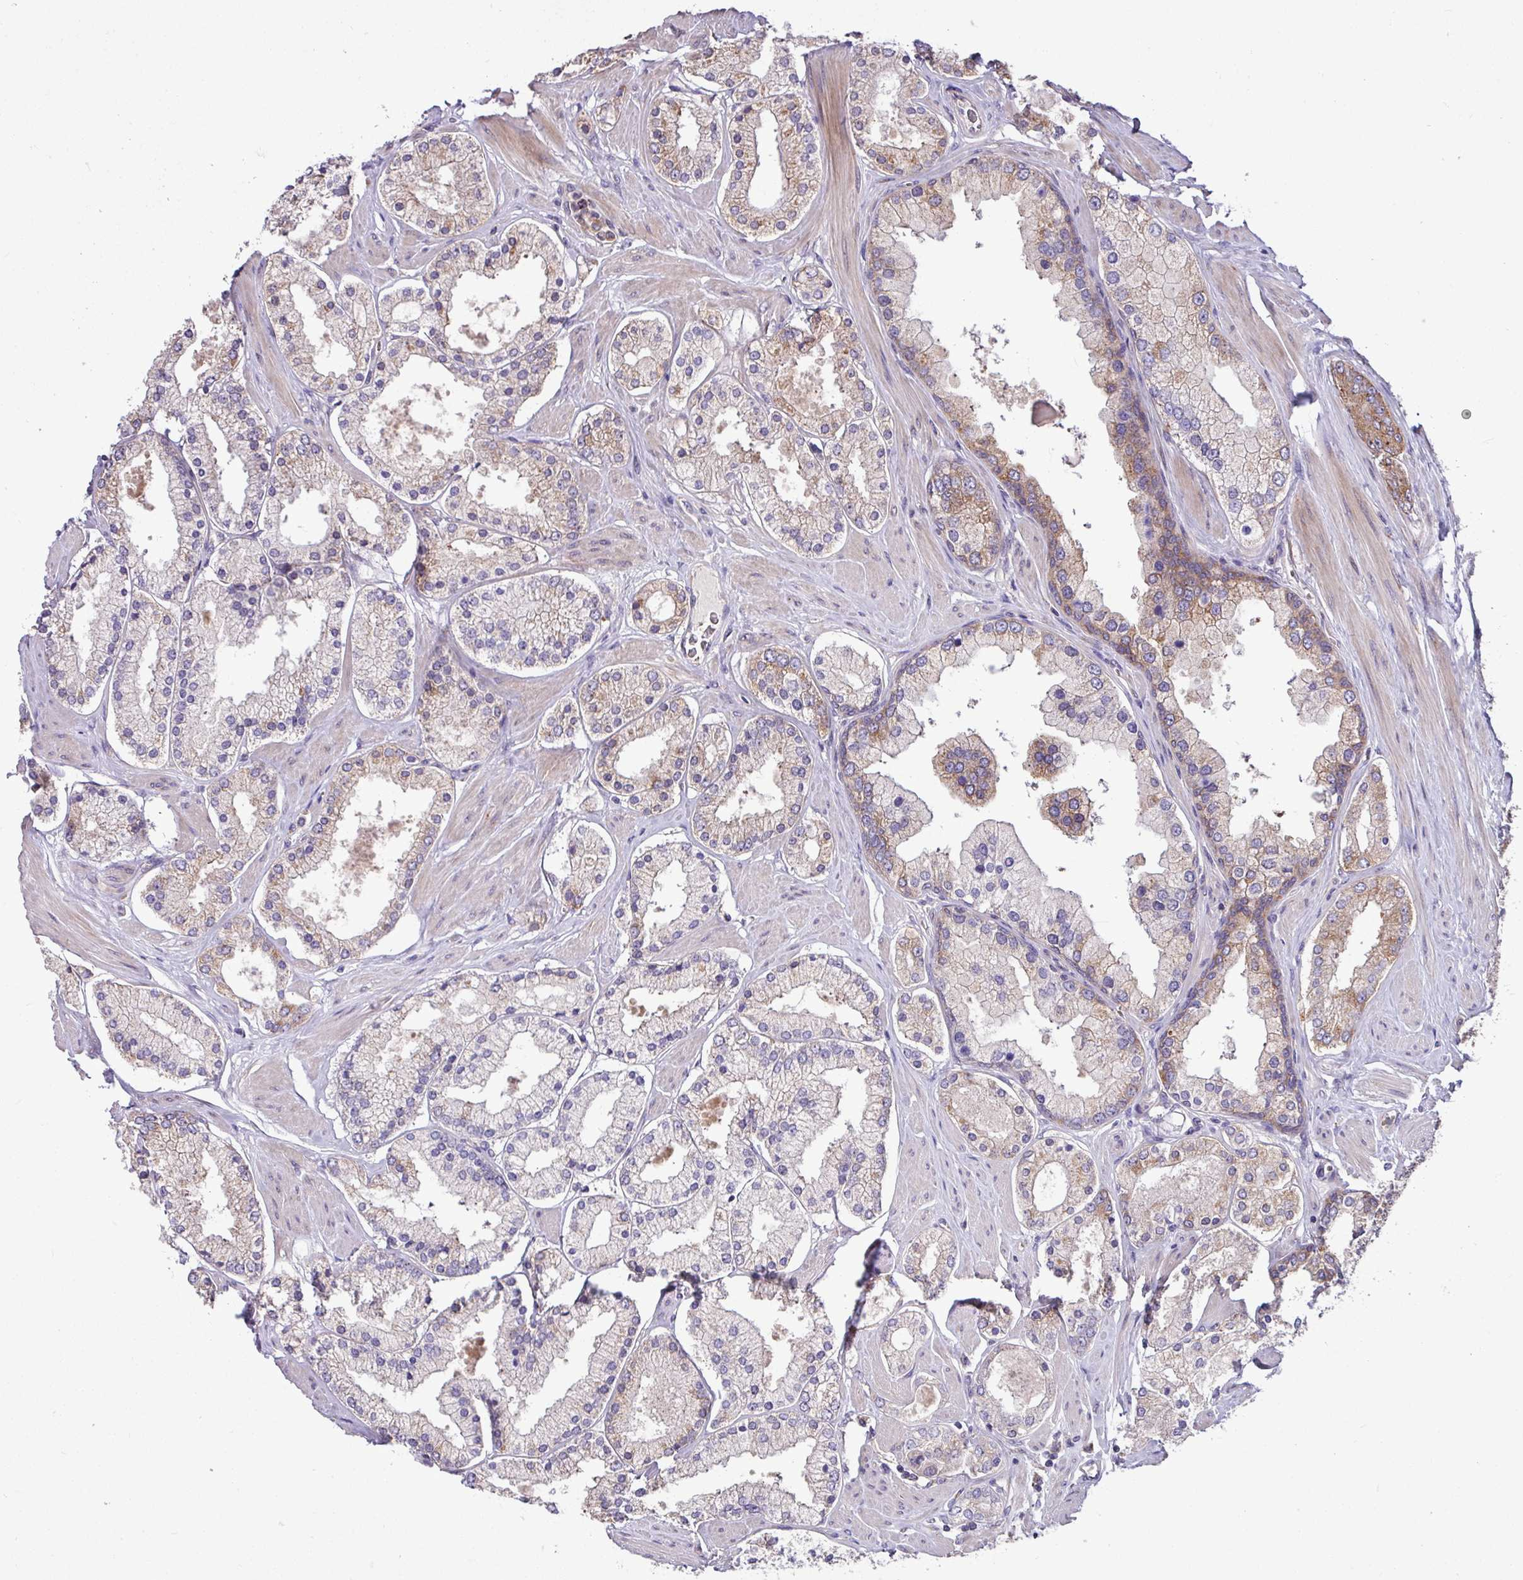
{"staining": {"intensity": "weak", "quantity": ">75%", "location": "cytoplasmic/membranous"}, "tissue": "prostate cancer", "cell_type": "Tumor cells", "image_type": "cancer", "snomed": [{"axis": "morphology", "description": "Adenocarcinoma, Low grade"}, {"axis": "topography", "description": "Prostate"}], "caption": "Protein analysis of prostate cancer (low-grade adenocarcinoma) tissue exhibits weak cytoplasmic/membranous expression in approximately >75% of tumor cells.", "gene": "LSM12", "patient": {"sex": "male", "age": 42}}